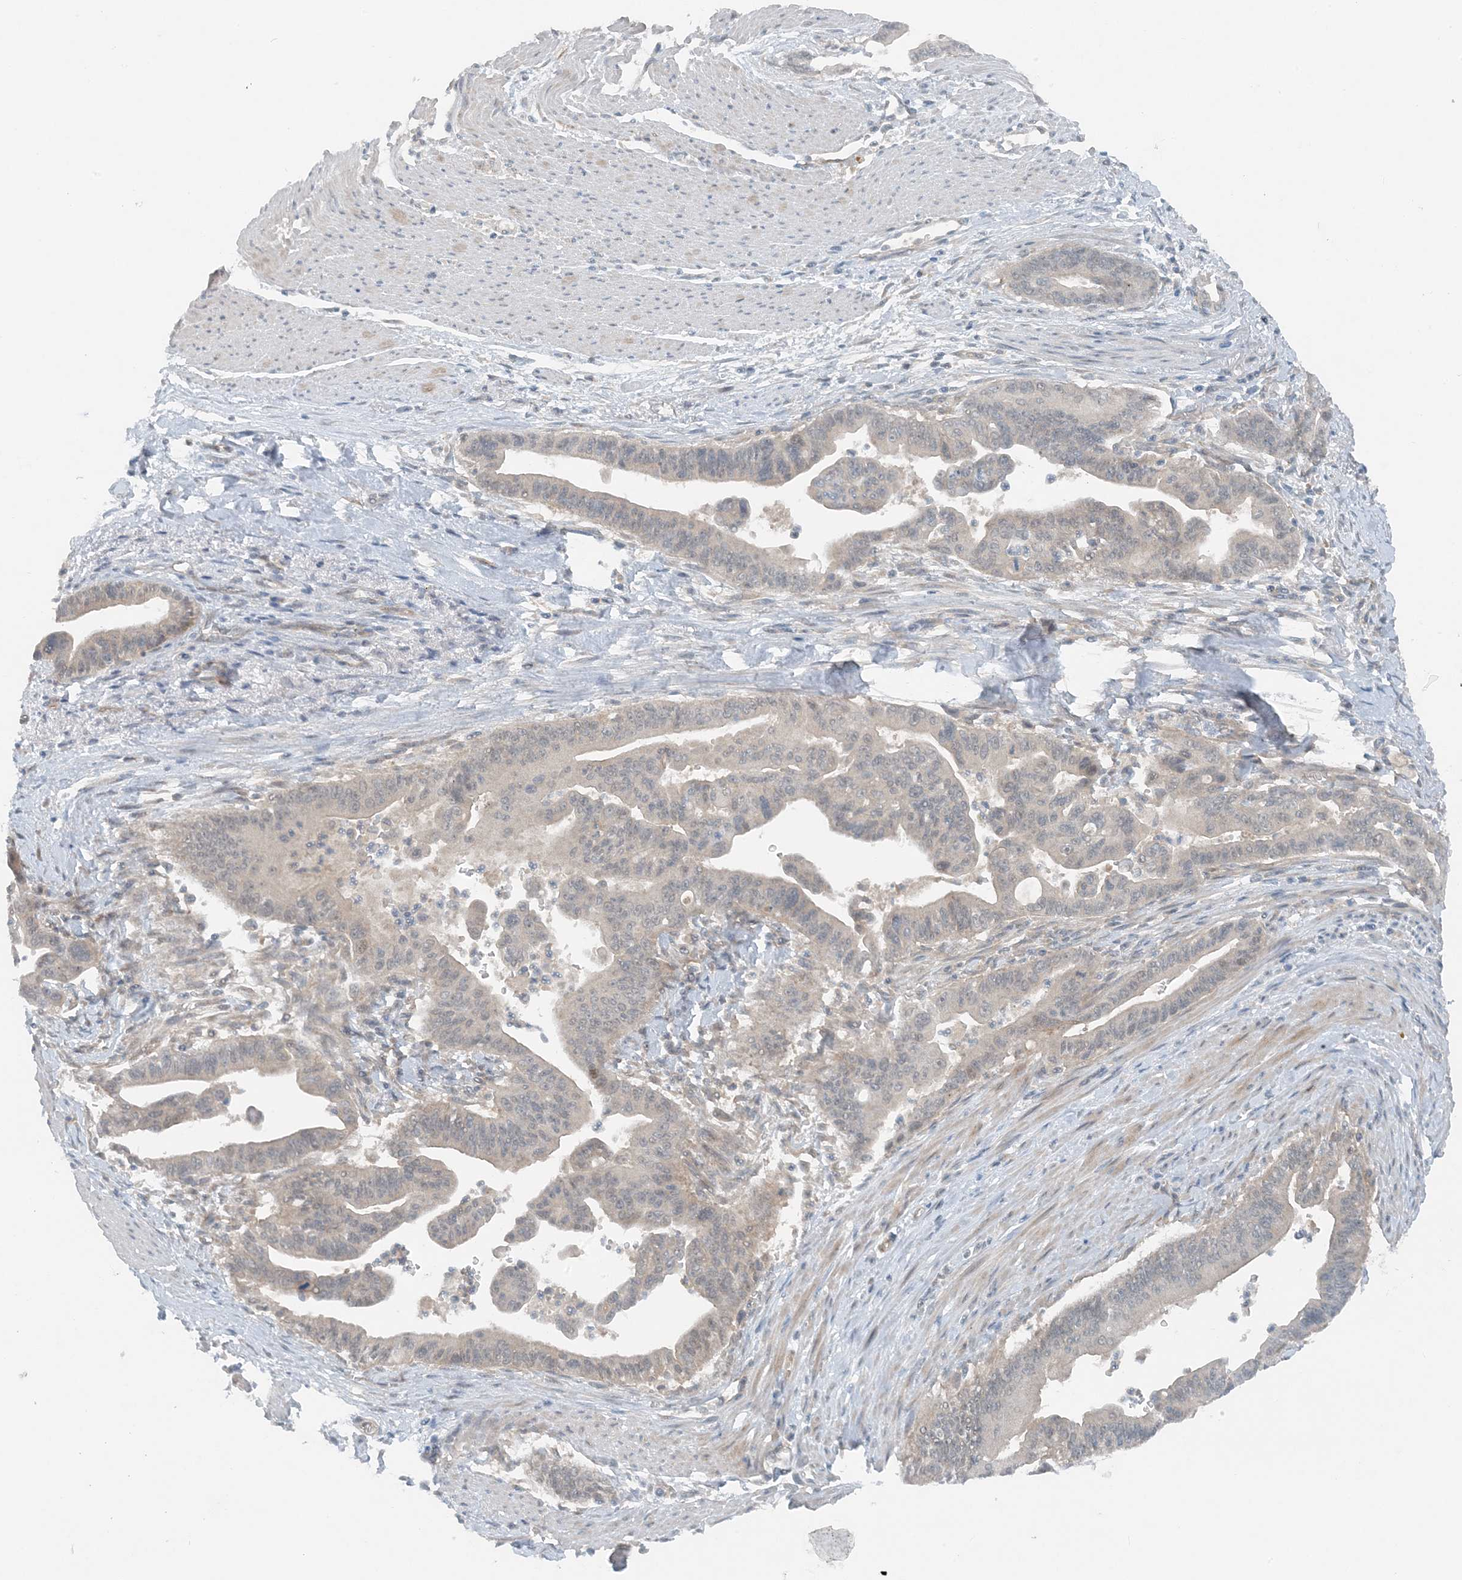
{"staining": {"intensity": "weak", "quantity": "25%-75%", "location": "cytoplasmic/membranous"}, "tissue": "pancreatic cancer", "cell_type": "Tumor cells", "image_type": "cancer", "snomed": [{"axis": "morphology", "description": "Adenocarcinoma, NOS"}, {"axis": "topography", "description": "Pancreas"}], "caption": "An immunohistochemistry histopathology image of neoplastic tissue is shown. Protein staining in brown highlights weak cytoplasmic/membranous positivity in adenocarcinoma (pancreatic) within tumor cells. (Stains: DAB in brown, nuclei in blue, Microscopy: brightfield microscopy at high magnification).", "gene": "MITD1", "patient": {"sex": "male", "age": 70}}